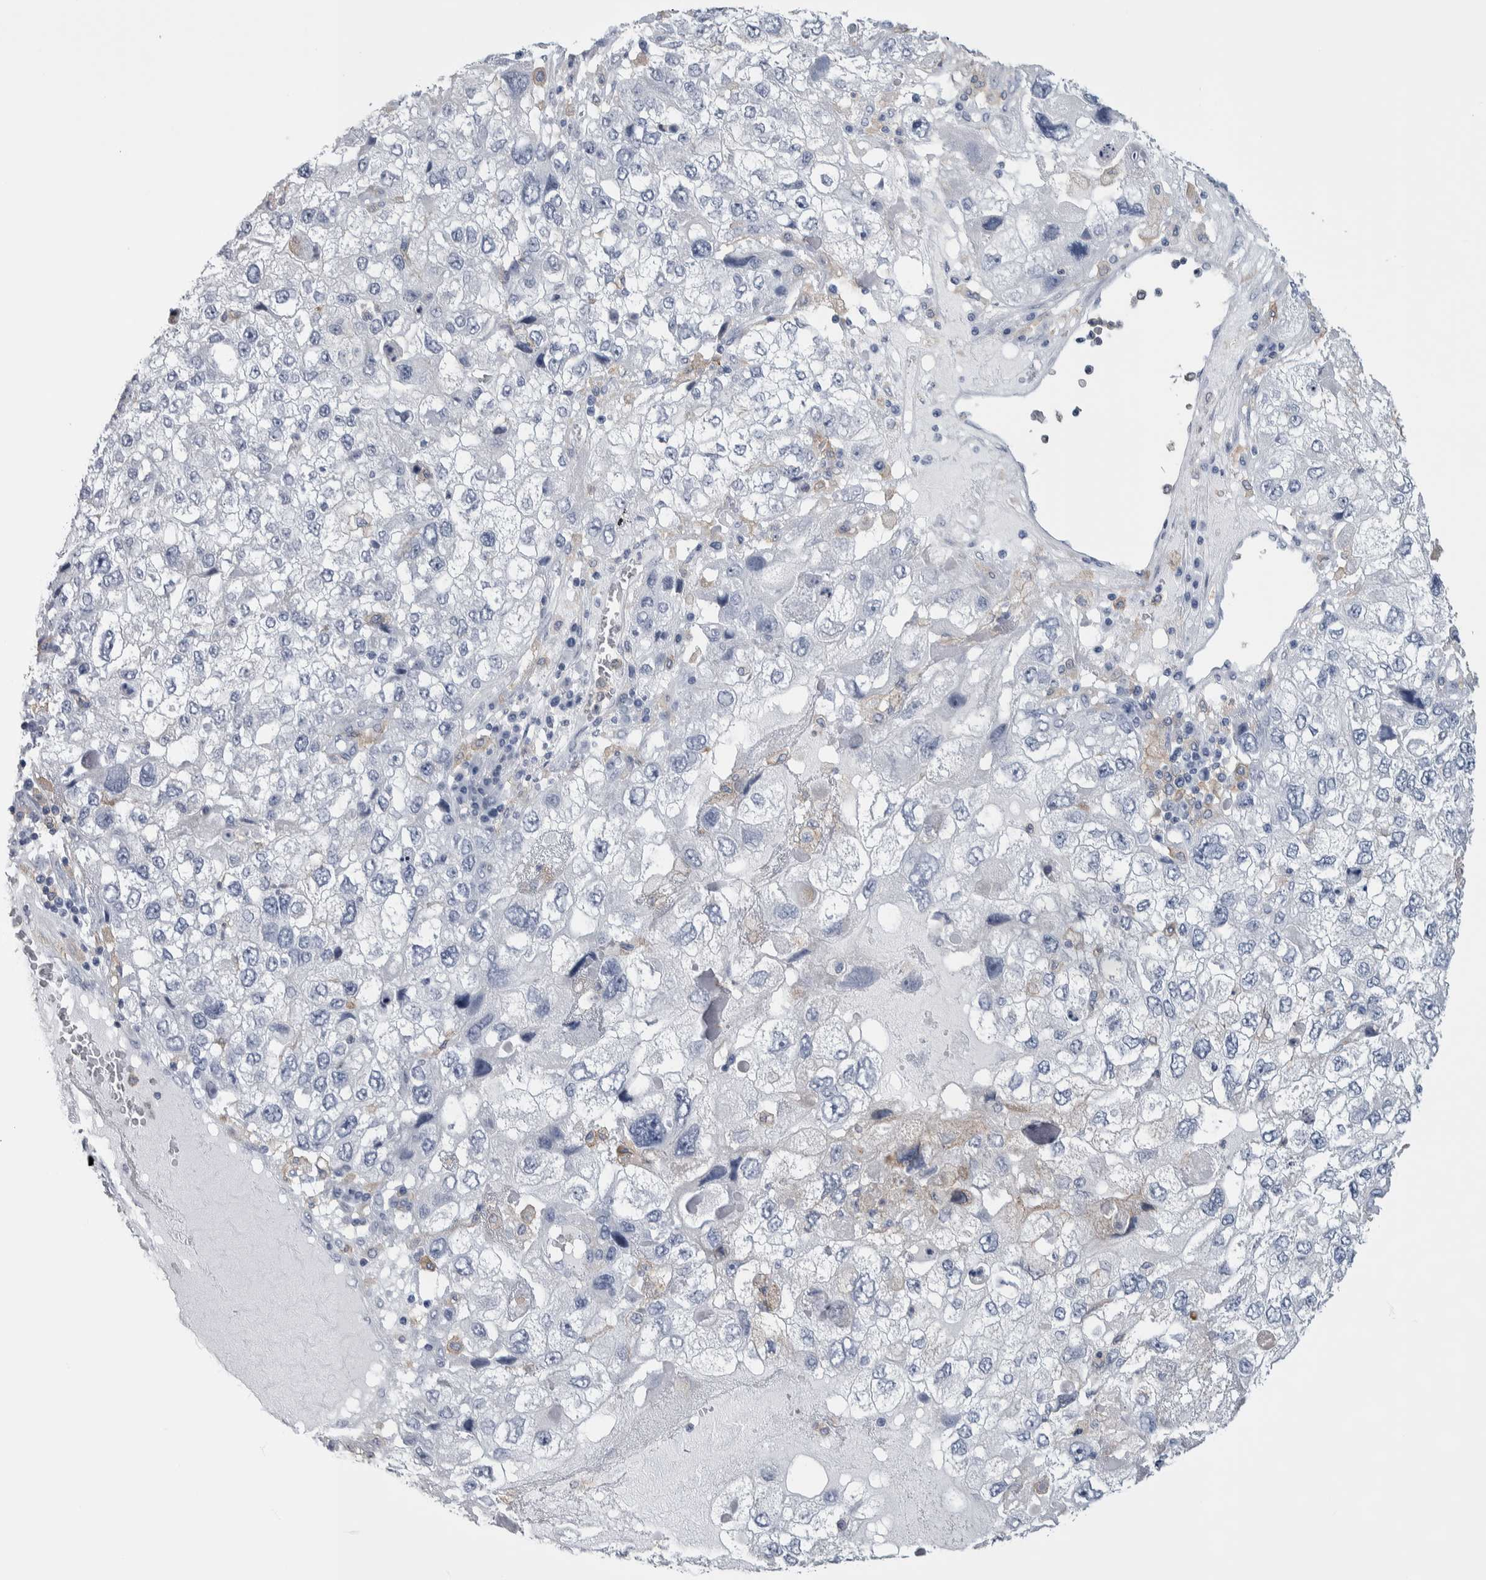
{"staining": {"intensity": "negative", "quantity": "none", "location": "none"}, "tissue": "endometrial cancer", "cell_type": "Tumor cells", "image_type": "cancer", "snomed": [{"axis": "morphology", "description": "Adenocarcinoma, NOS"}, {"axis": "topography", "description": "Endometrium"}], "caption": "Endometrial adenocarcinoma was stained to show a protein in brown. There is no significant expression in tumor cells.", "gene": "SKAP2", "patient": {"sex": "female", "age": 49}}